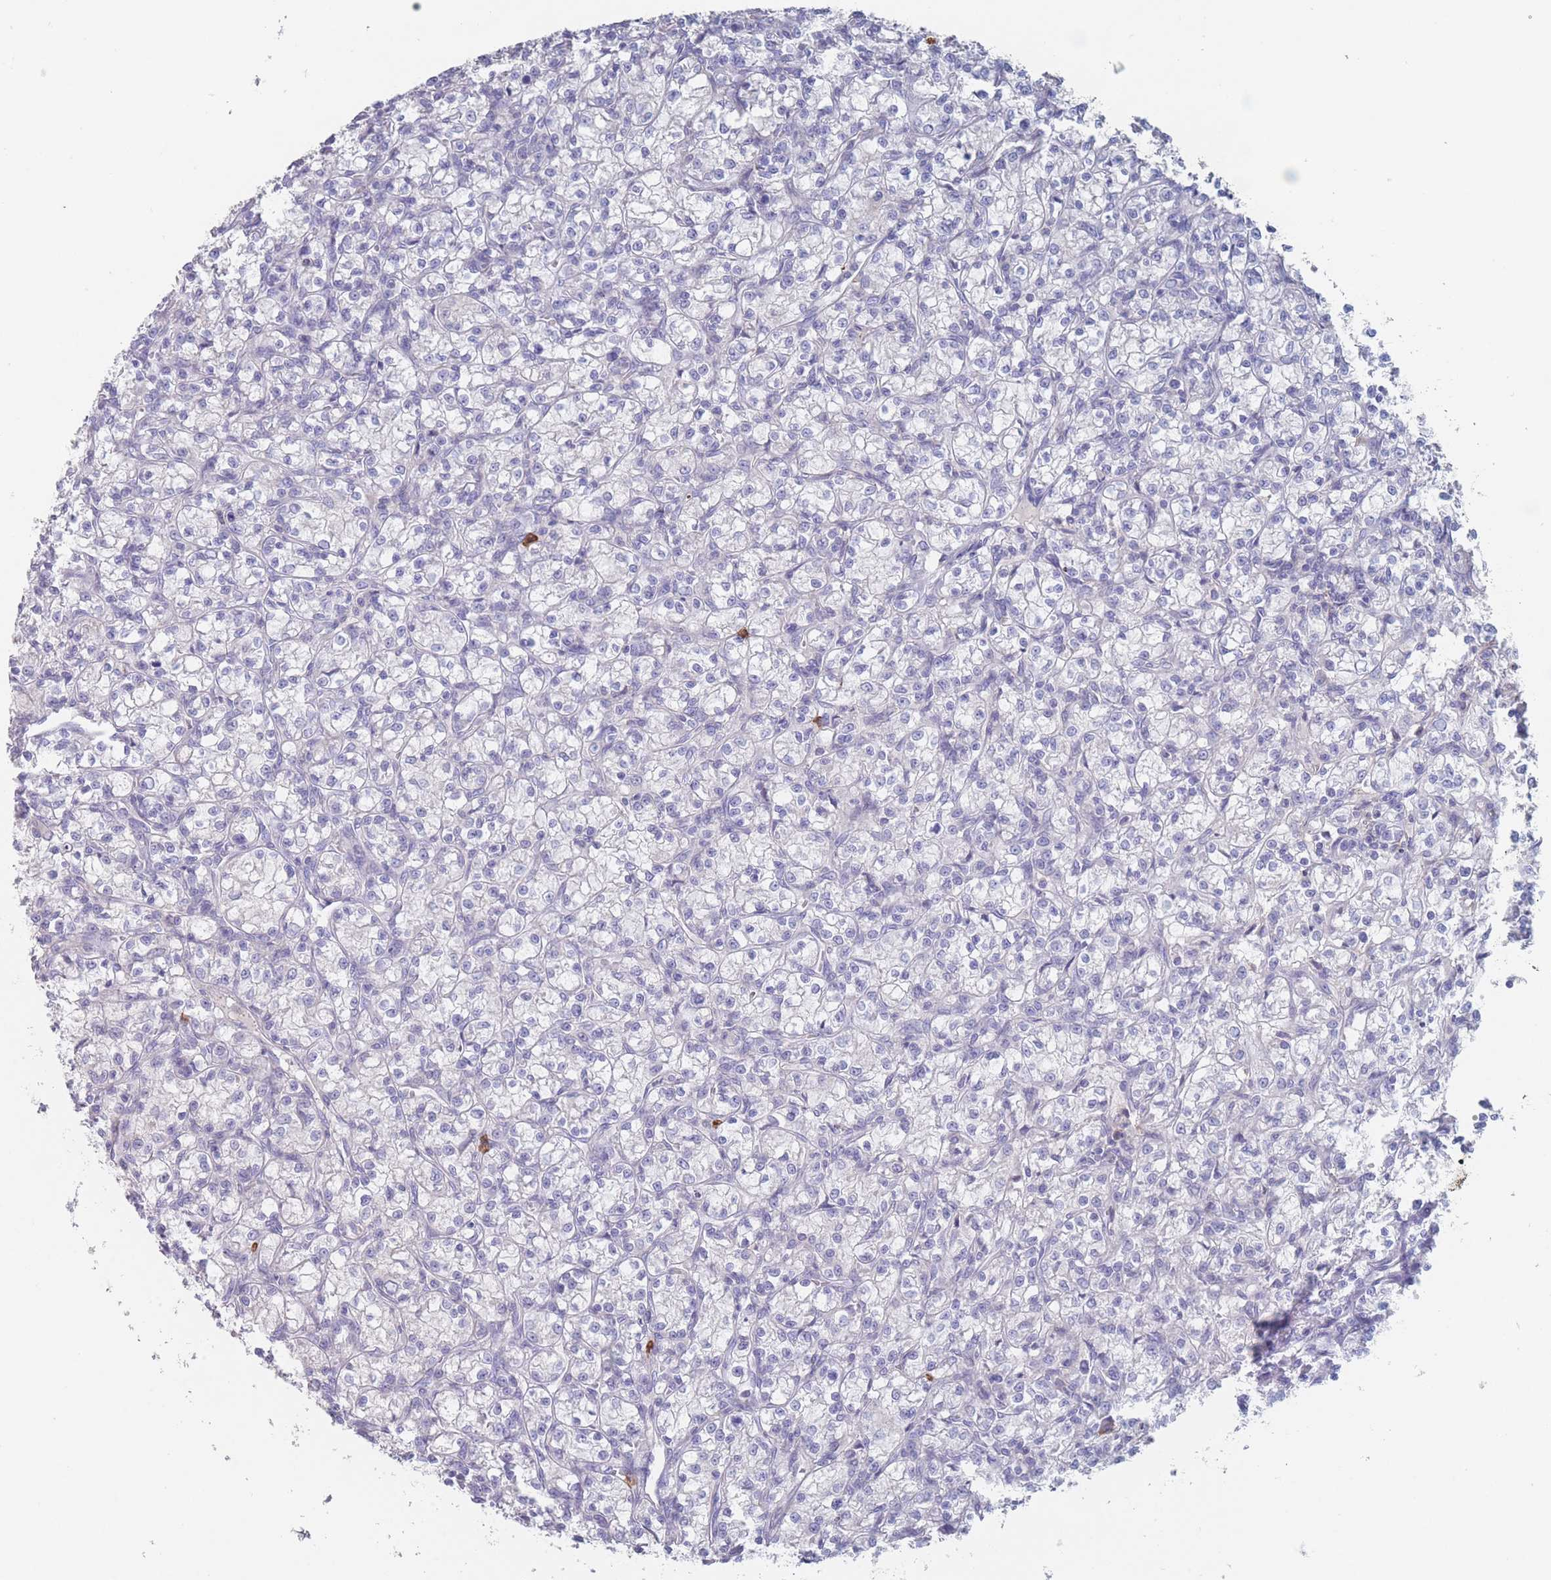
{"staining": {"intensity": "negative", "quantity": "none", "location": "none"}, "tissue": "renal cancer", "cell_type": "Tumor cells", "image_type": "cancer", "snomed": [{"axis": "morphology", "description": "Adenocarcinoma, NOS"}, {"axis": "topography", "description": "Kidney"}], "caption": "Adenocarcinoma (renal) stained for a protein using immunohistochemistry (IHC) demonstrates no expression tumor cells.", "gene": "ATP1A3", "patient": {"sex": "female", "age": 59}}